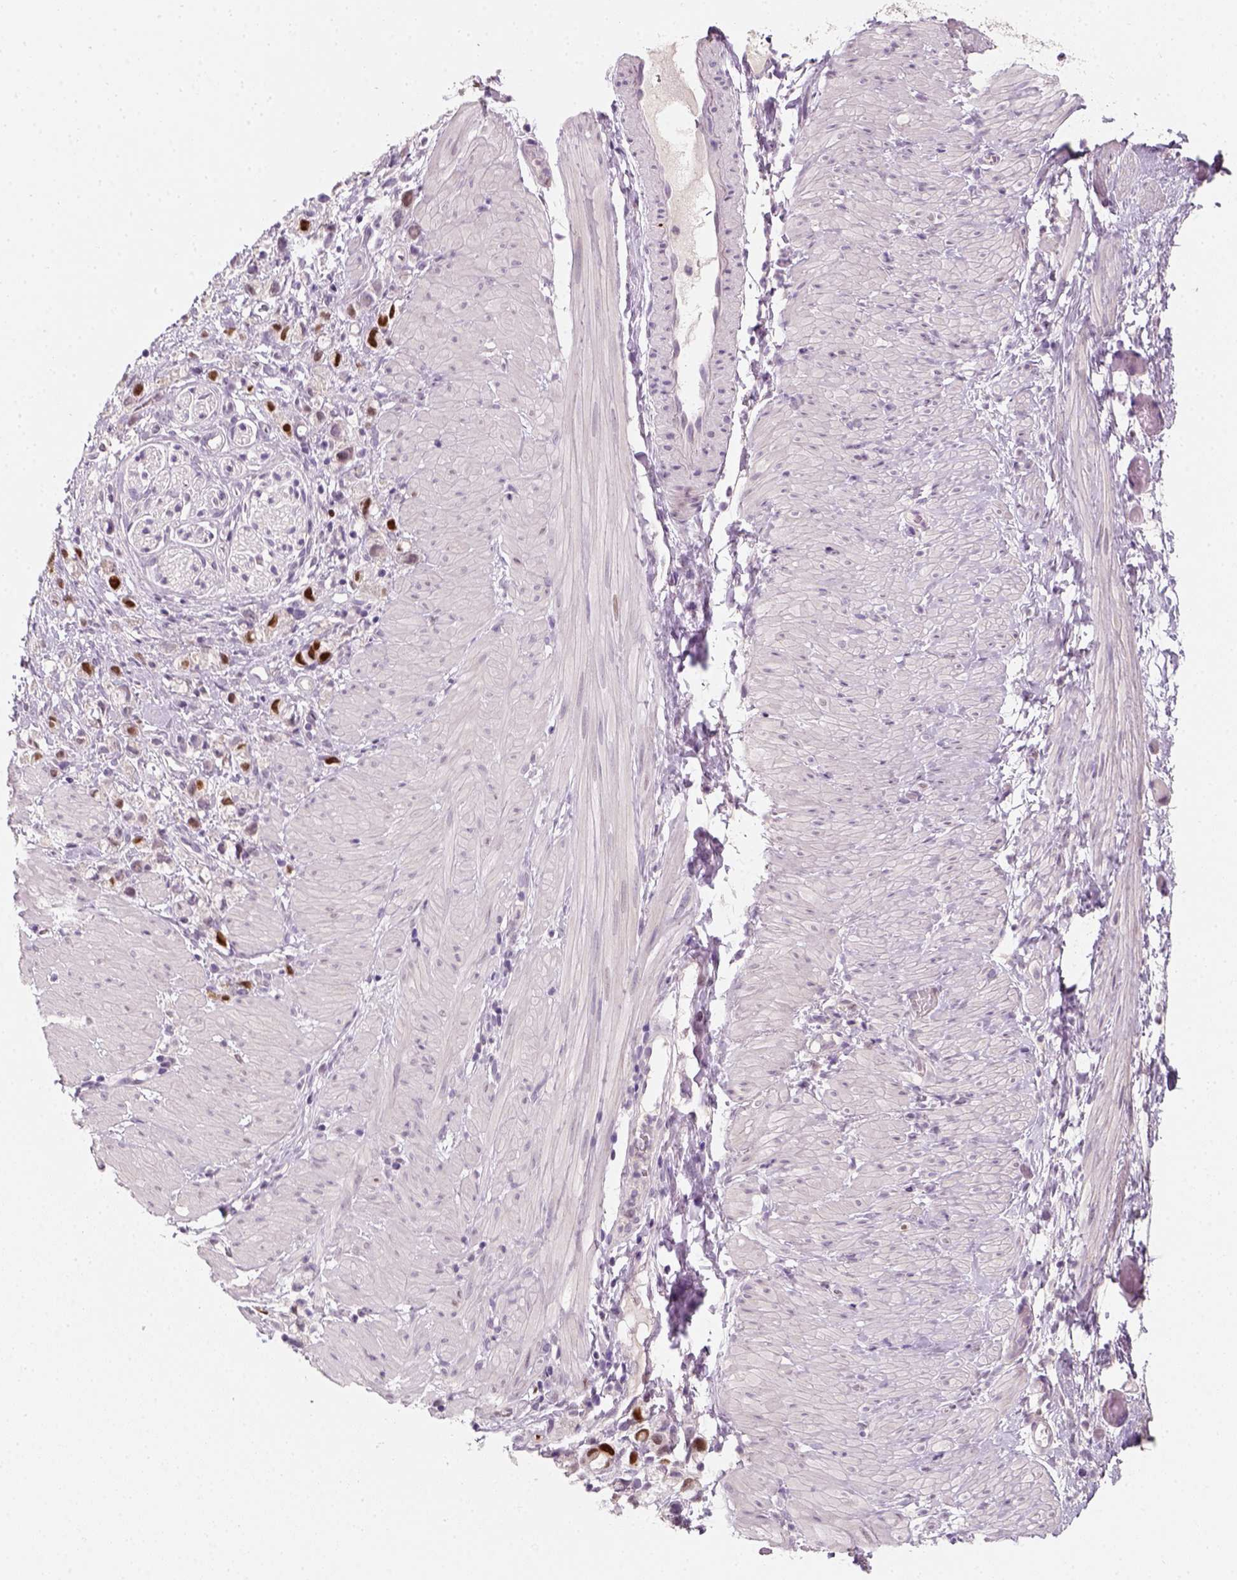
{"staining": {"intensity": "strong", "quantity": ">75%", "location": "nuclear"}, "tissue": "stomach cancer", "cell_type": "Tumor cells", "image_type": "cancer", "snomed": [{"axis": "morphology", "description": "Adenocarcinoma, NOS"}, {"axis": "topography", "description": "Stomach"}], "caption": "Strong nuclear staining for a protein is present in approximately >75% of tumor cells of stomach cancer using immunohistochemistry.", "gene": "TP53", "patient": {"sex": "female", "age": 59}}